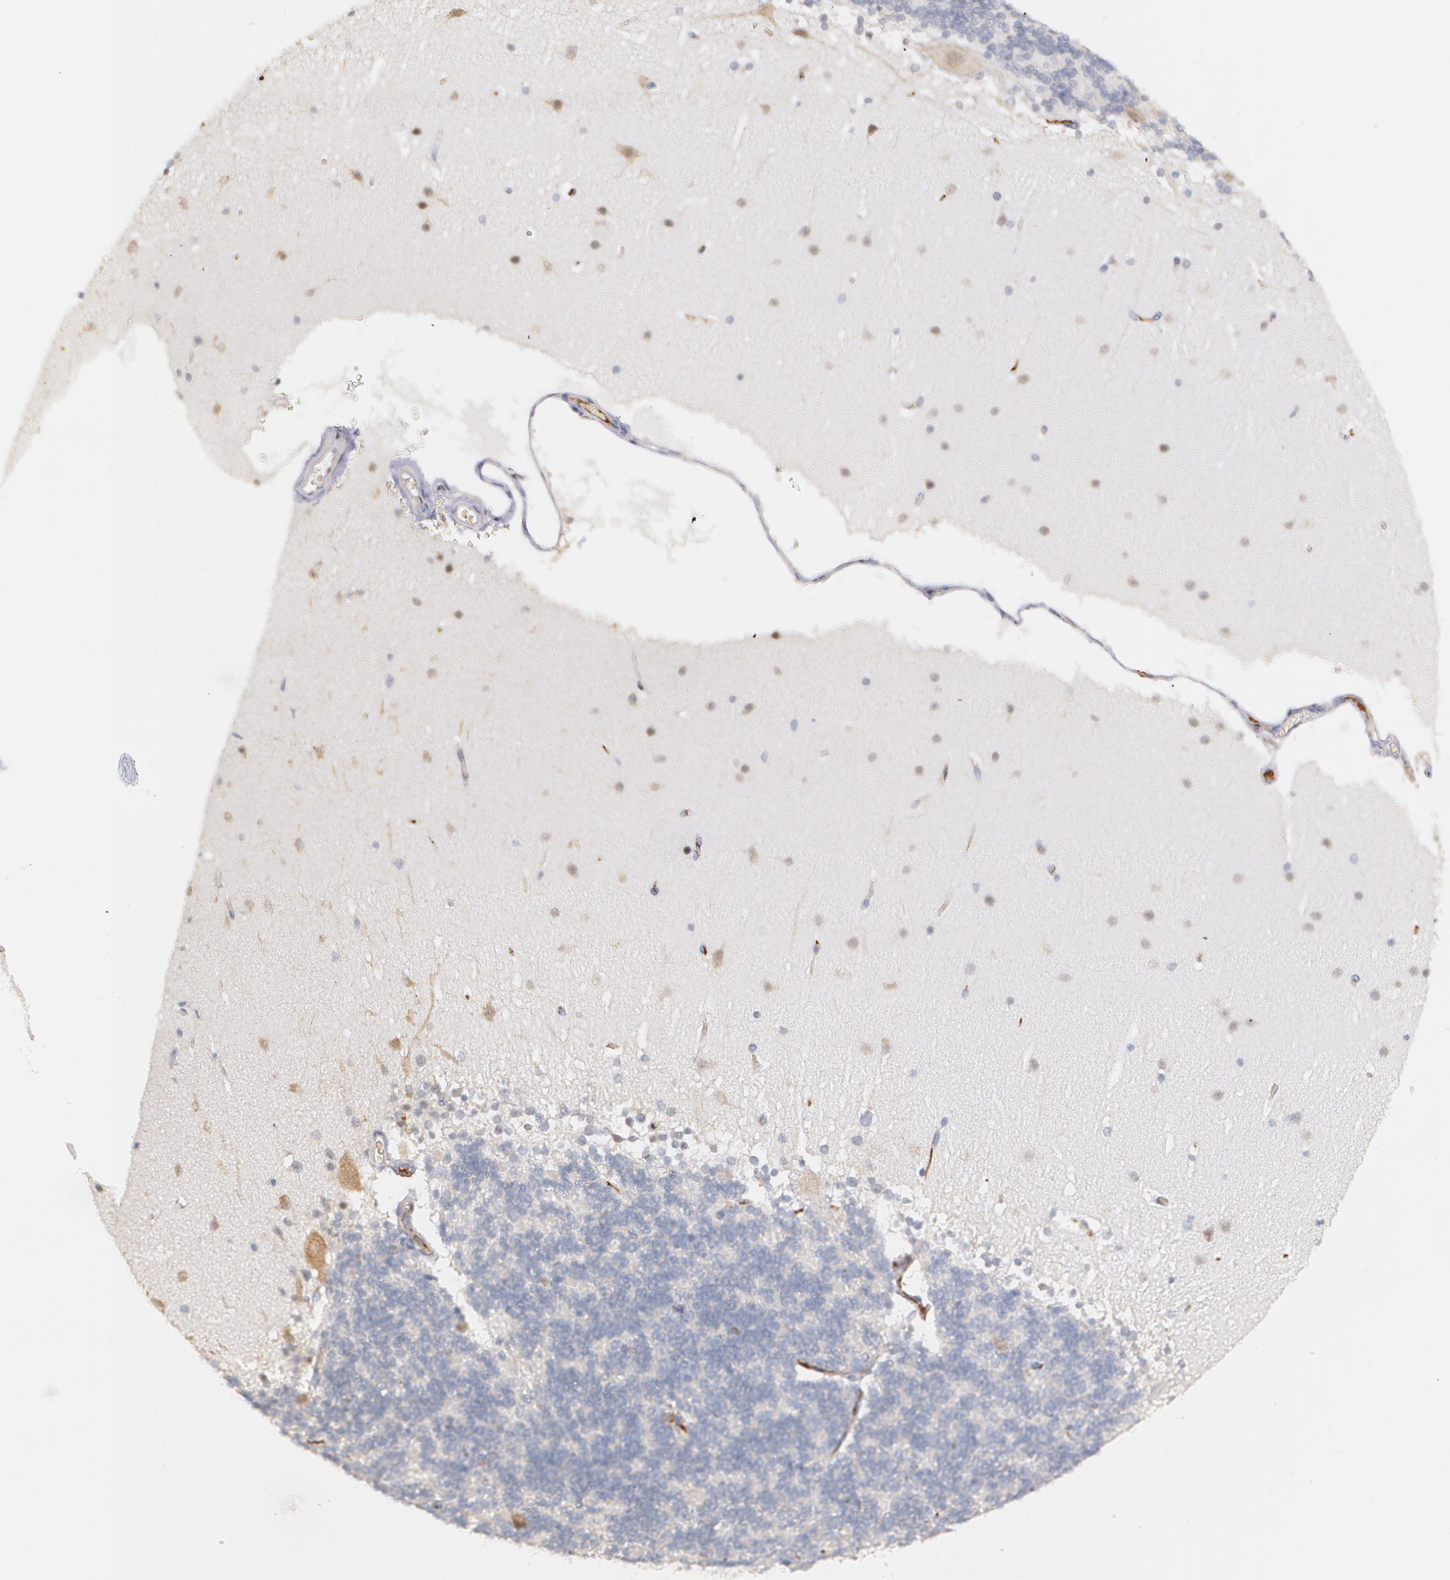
{"staining": {"intensity": "negative", "quantity": "none", "location": "none"}, "tissue": "cerebellum", "cell_type": "Cells in granular layer", "image_type": "normal", "snomed": [{"axis": "morphology", "description": "Normal tissue, NOS"}, {"axis": "topography", "description": "Cerebellum"}], "caption": "A high-resolution histopathology image shows IHC staining of unremarkable cerebellum, which demonstrates no significant expression in cells in granular layer.", "gene": "AMBP", "patient": {"sex": "female", "age": 19}}